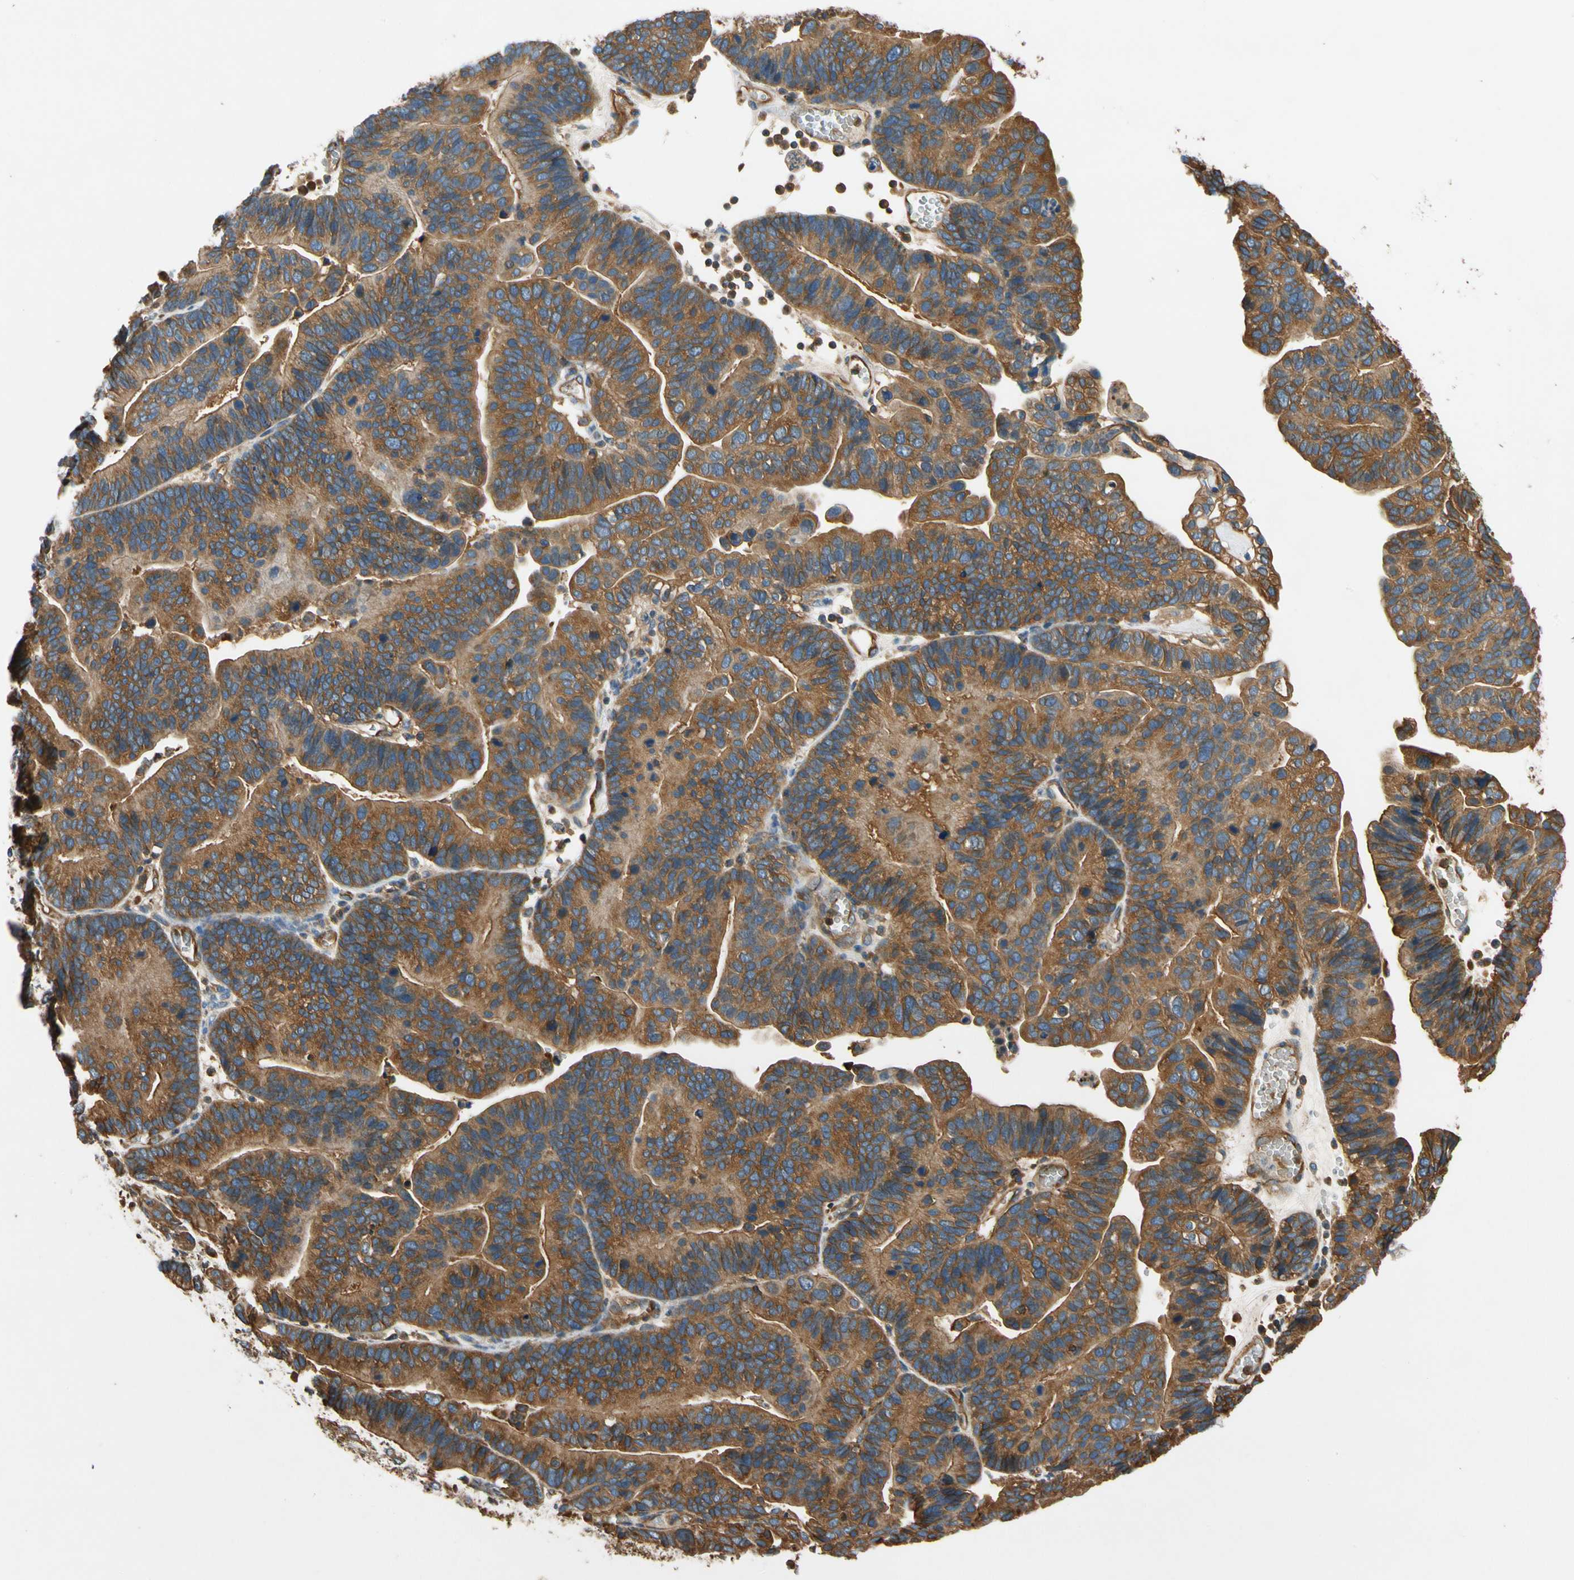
{"staining": {"intensity": "moderate", "quantity": ">75%", "location": "cytoplasmic/membranous"}, "tissue": "ovarian cancer", "cell_type": "Tumor cells", "image_type": "cancer", "snomed": [{"axis": "morphology", "description": "Cystadenocarcinoma, serous, NOS"}, {"axis": "topography", "description": "Ovary"}], "caption": "Immunohistochemistry (IHC) (DAB) staining of human ovarian cancer shows moderate cytoplasmic/membranous protein positivity in approximately >75% of tumor cells.", "gene": "TCP11L1", "patient": {"sex": "female", "age": 56}}